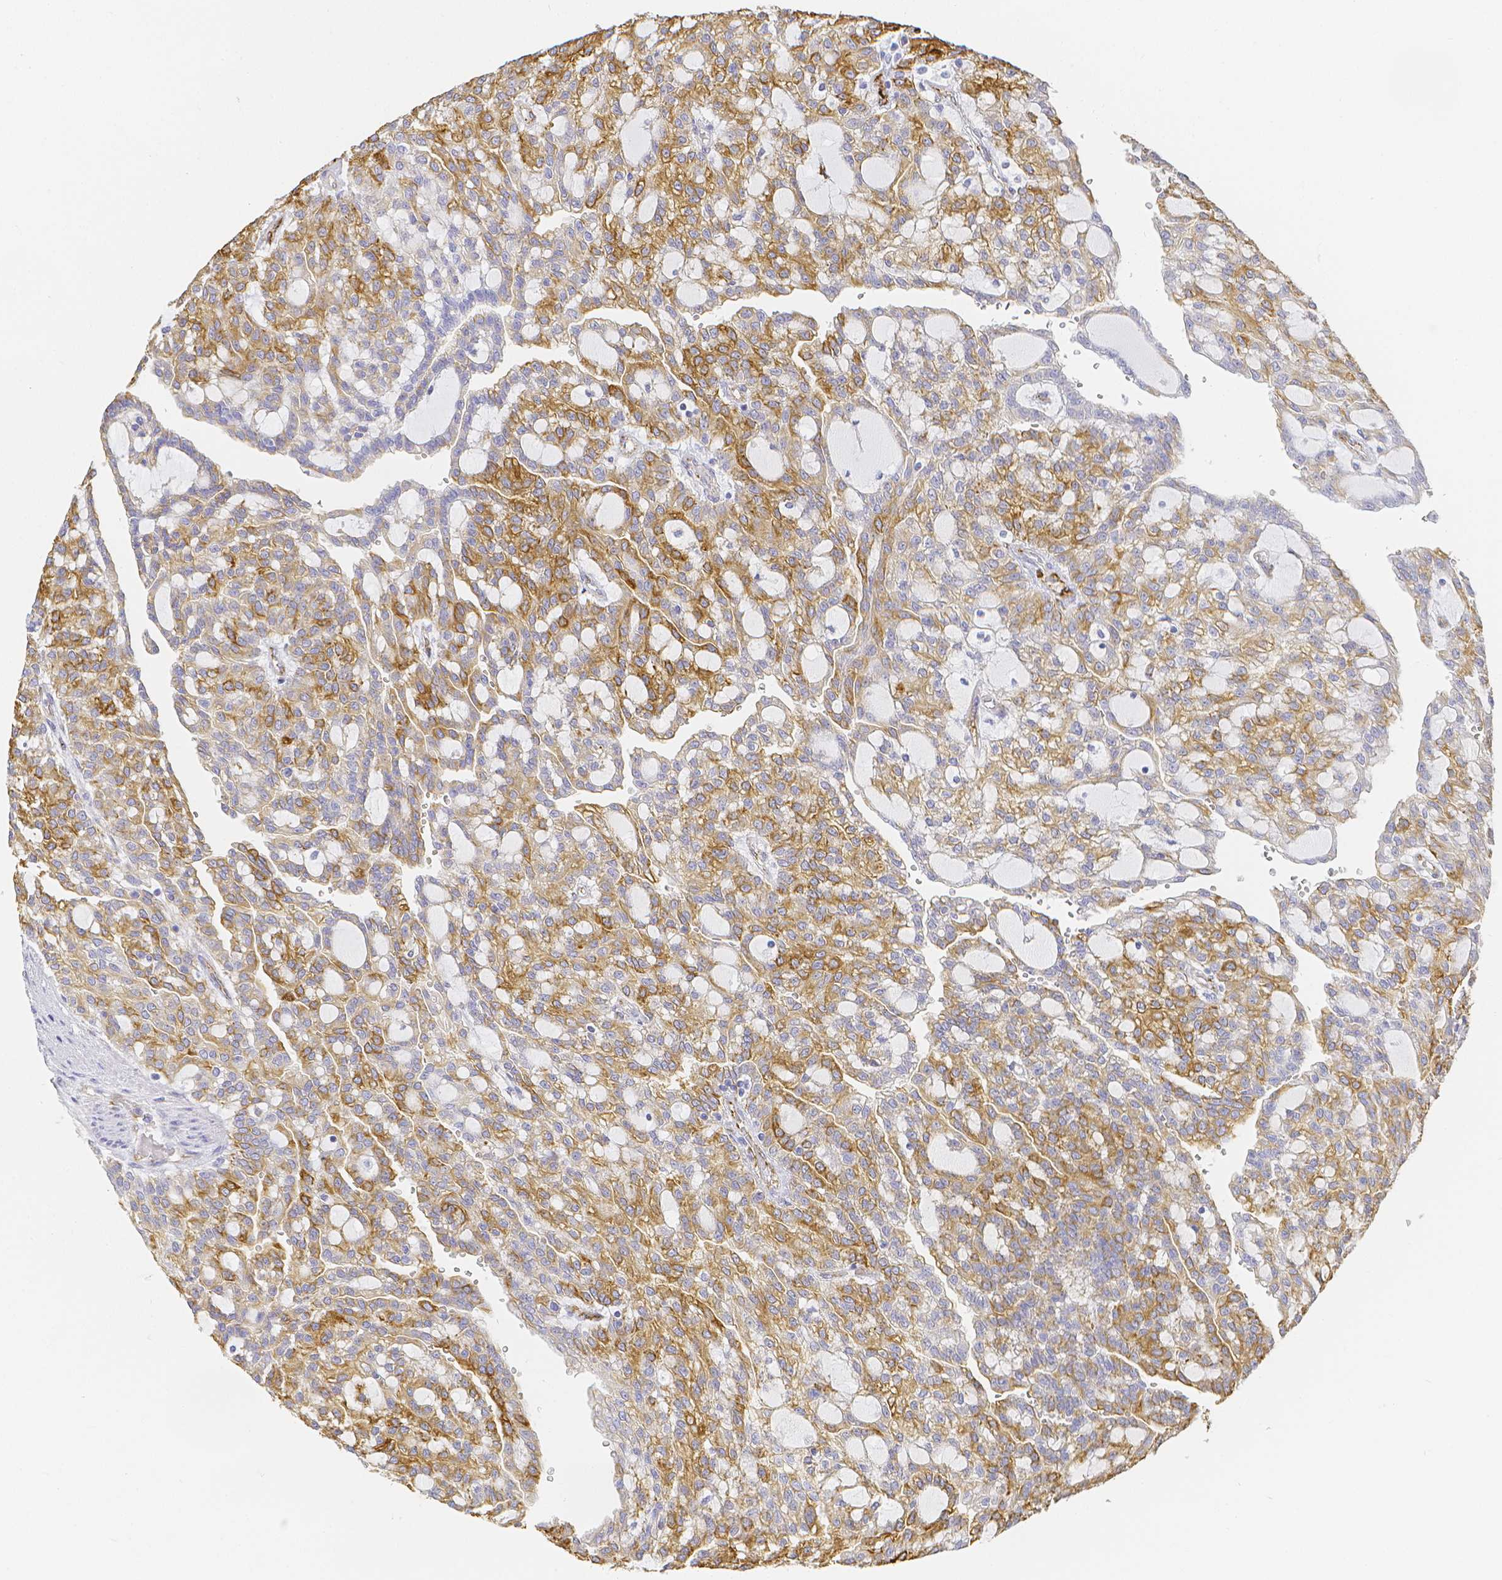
{"staining": {"intensity": "strong", "quantity": "<25%", "location": "cytoplasmic/membranous"}, "tissue": "renal cancer", "cell_type": "Tumor cells", "image_type": "cancer", "snomed": [{"axis": "morphology", "description": "Adenocarcinoma, NOS"}, {"axis": "topography", "description": "Kidney"}], "caption": "A medium amount of strong cytoplasmic/membranous staining is present in approximately <25% of tumor cells in adenocarcinoma (renal) tissue.", "gene": "SMURF1", "patient": {"sex": "male", "age": 63}}